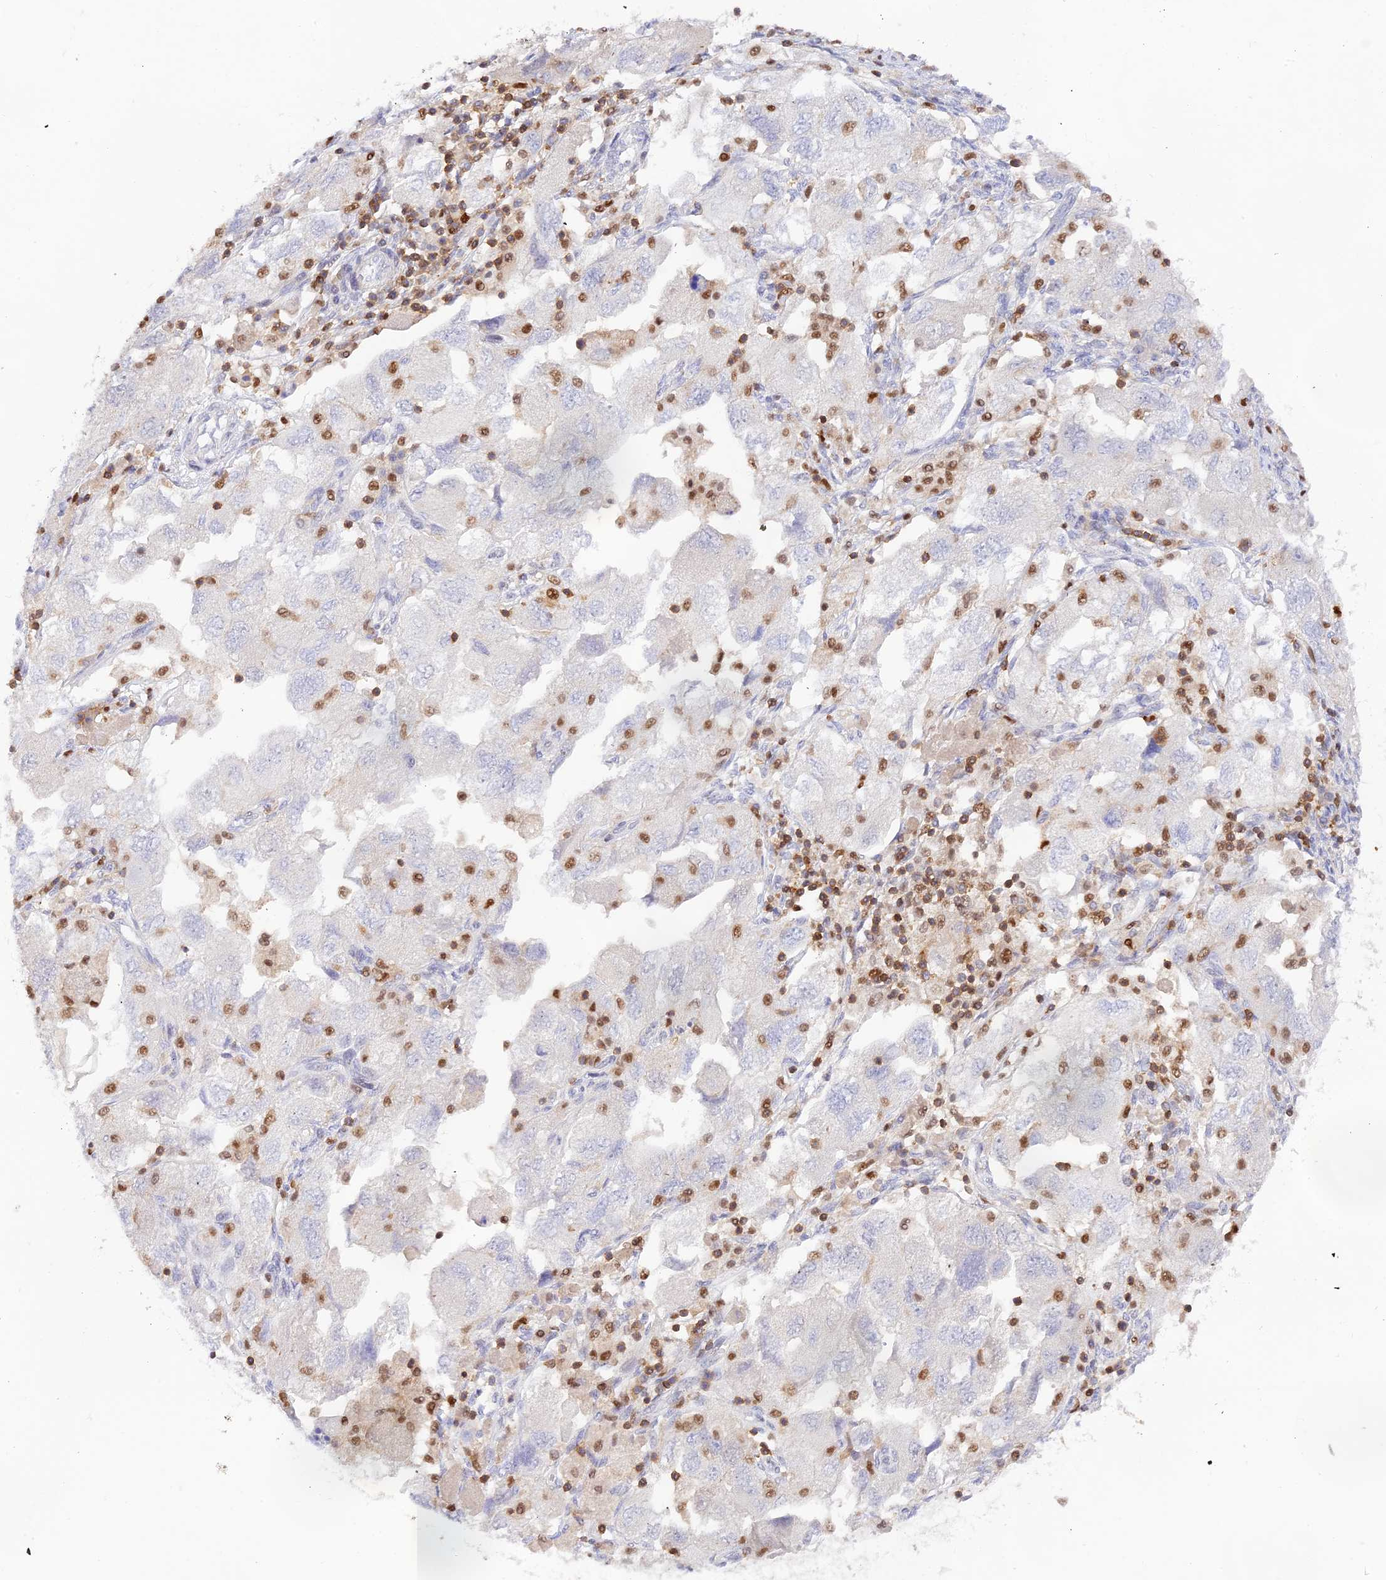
{"staining": {"intensity": "negative", "quantity": "none", "location": "none"}, "tissue": "ovarian cancer", "cell_type": "Tumor cells", "image_type": "cancer", "snomed": [{"axis": "morphology", "description": "Carcinoma, NOS"}, {"axis": "morphology", "description": "Cystadenocarcinoma, serous, NOS"}, {"axis": "topography", "description": "Ovary"}], "caption": "Immunohistochemical staining of human carcinoma (ovarian) demonstrates no significant expression in tumor cells.", "gene": "DENND1C", "patient": {"sex": "female", "age": 69}}